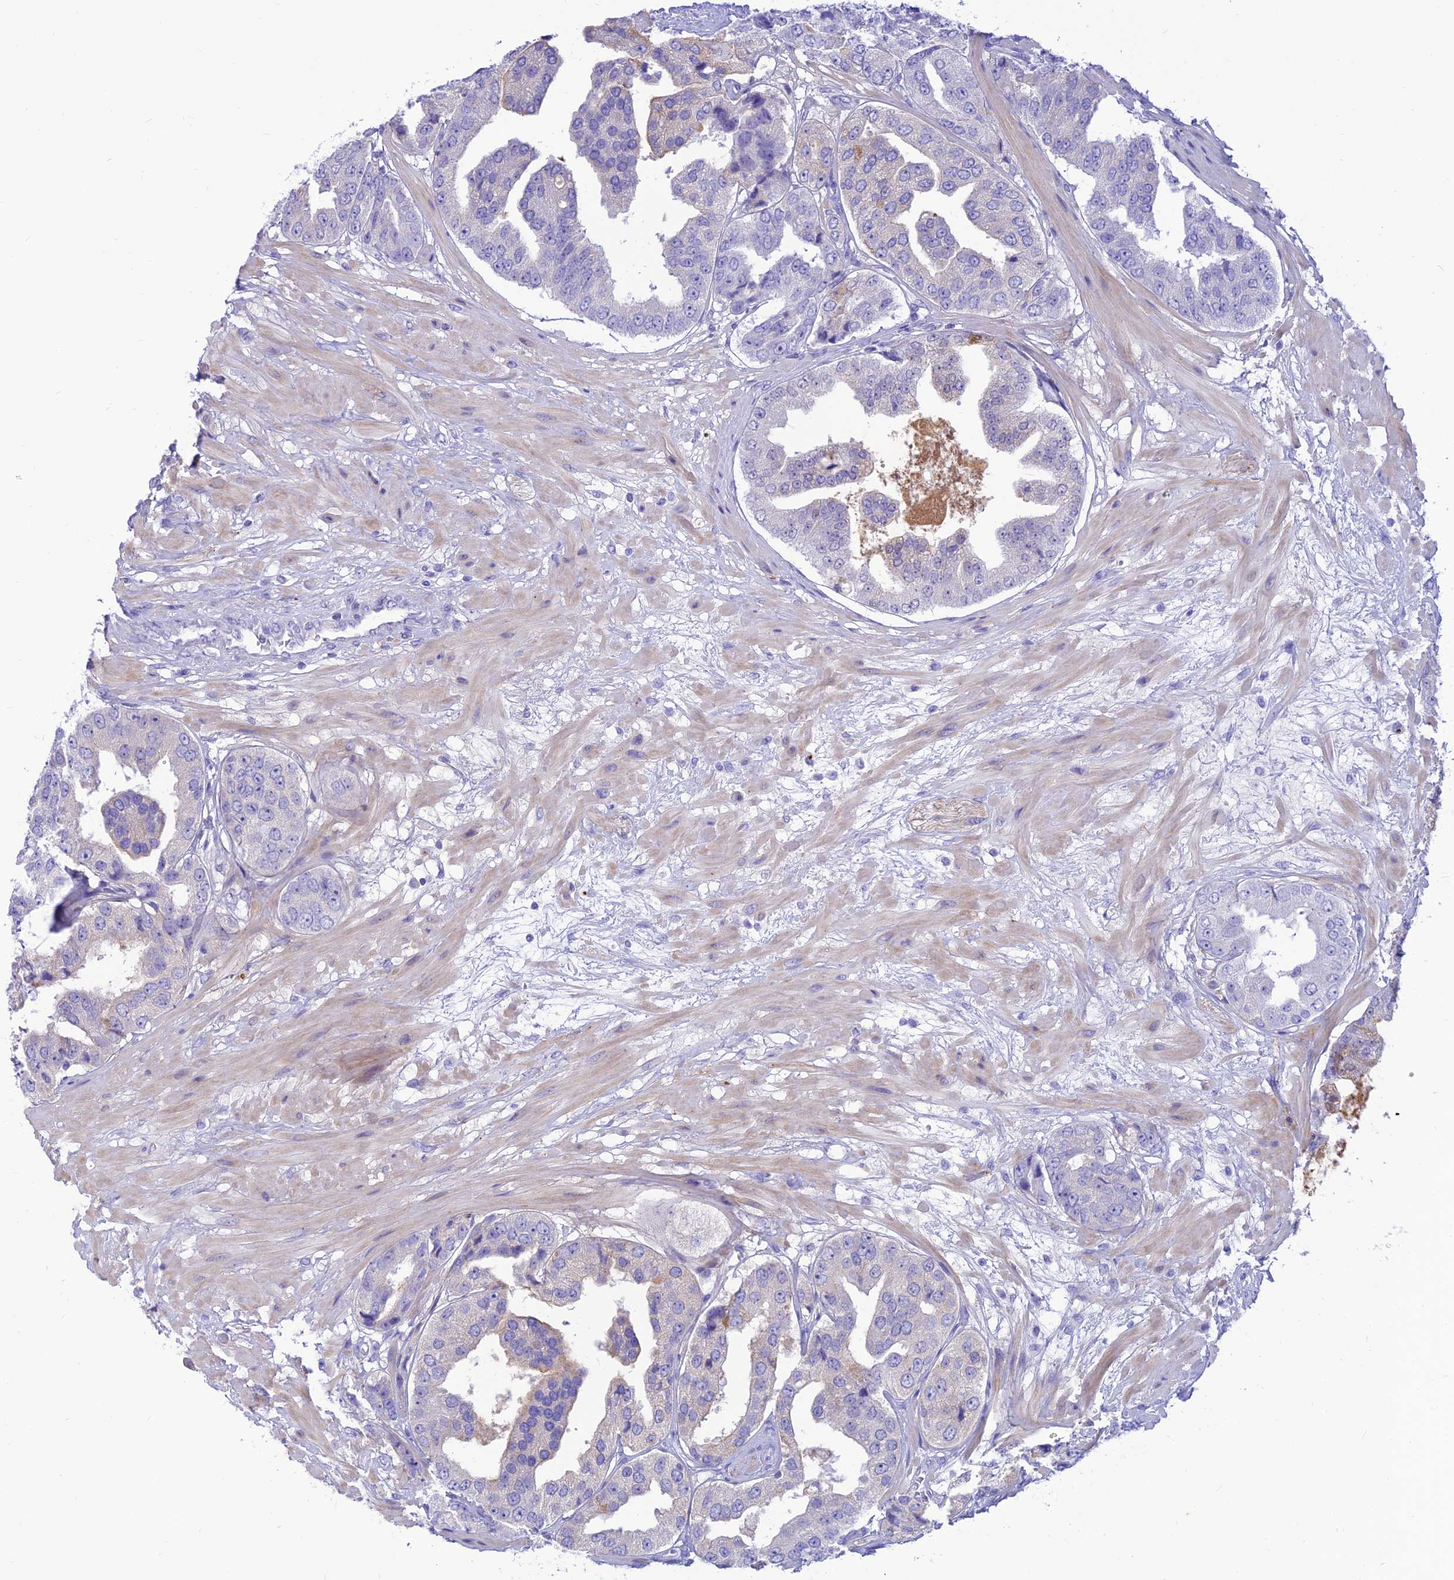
{"staining": {"intensity": "negative", "quantity": "none", "location": "none"}, "tissue": "prostate cancer", "cell_type": "Tumor cells", "image_type": "cancer", "snomed": [{"axis": "morphology", "description": "Adenocarcinoma, High grade"}, {"axis": "topography", "description": "Prostate"}], "caption": "Human adenocarcinoma (high-grade) (prostate) stained for a protein using IHC shows no expression in tumor cells.", "gene": "PRNP", "patient": {"sex": "male", "age": 63}}